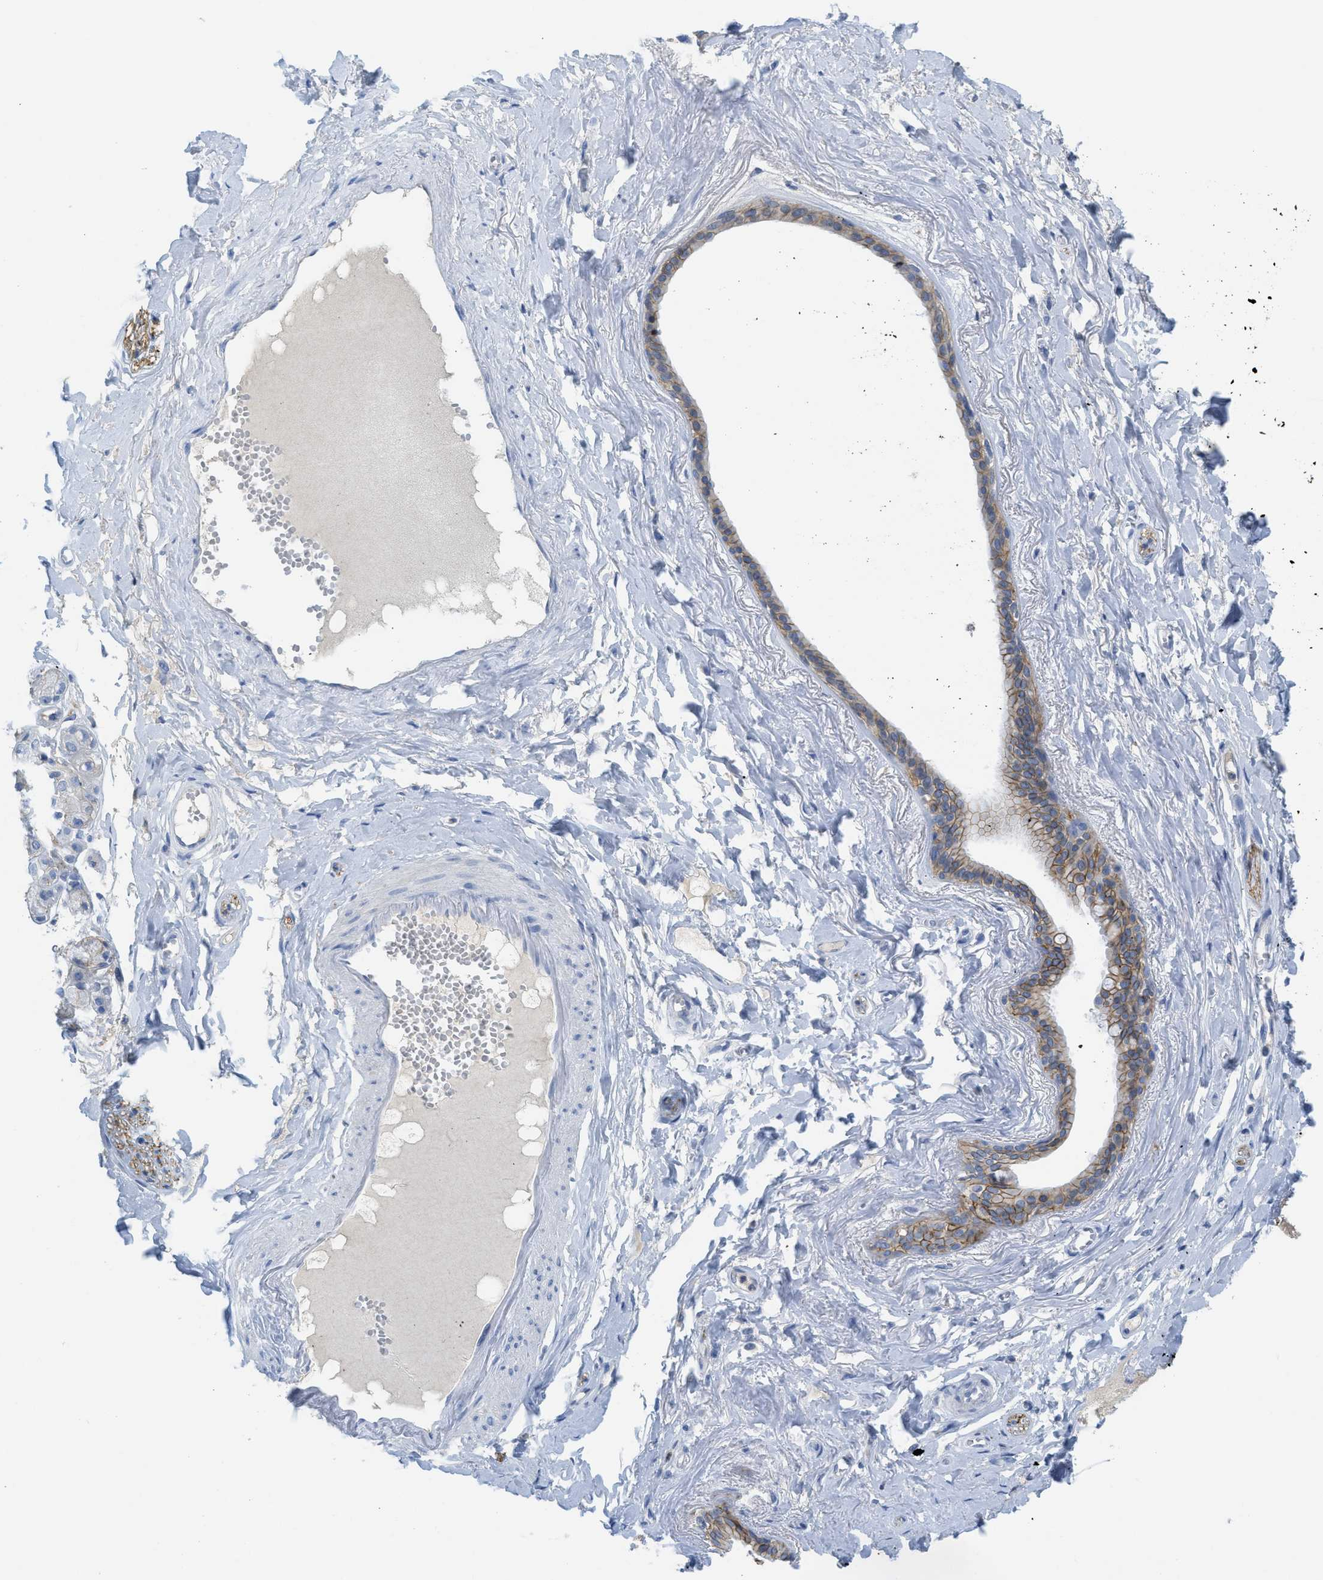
{"staining": {"intensity": "negative", "quantity": "none", "location": "none"}, "tissue": "adipose tissue", "cell_type": "Adipocytes", "image_type": "normal", "snomed": [{"axis": "morphology", "description": "Normal tissue, NOS"}, {"axis": "morphology", "description": "Inflammation, NOS"}, {"axis": "topography", "description": "Salivary gland"}, {"axis": "topography", "description": "Peripheral nerve tissue"}], "caption": "This is an immunohistochemistry (IHC) image of benign human adipose tissue. There is no positivity in adipocytes.", "gene": "CNNM4", "patient": {"sex": "female", "age": 75}}